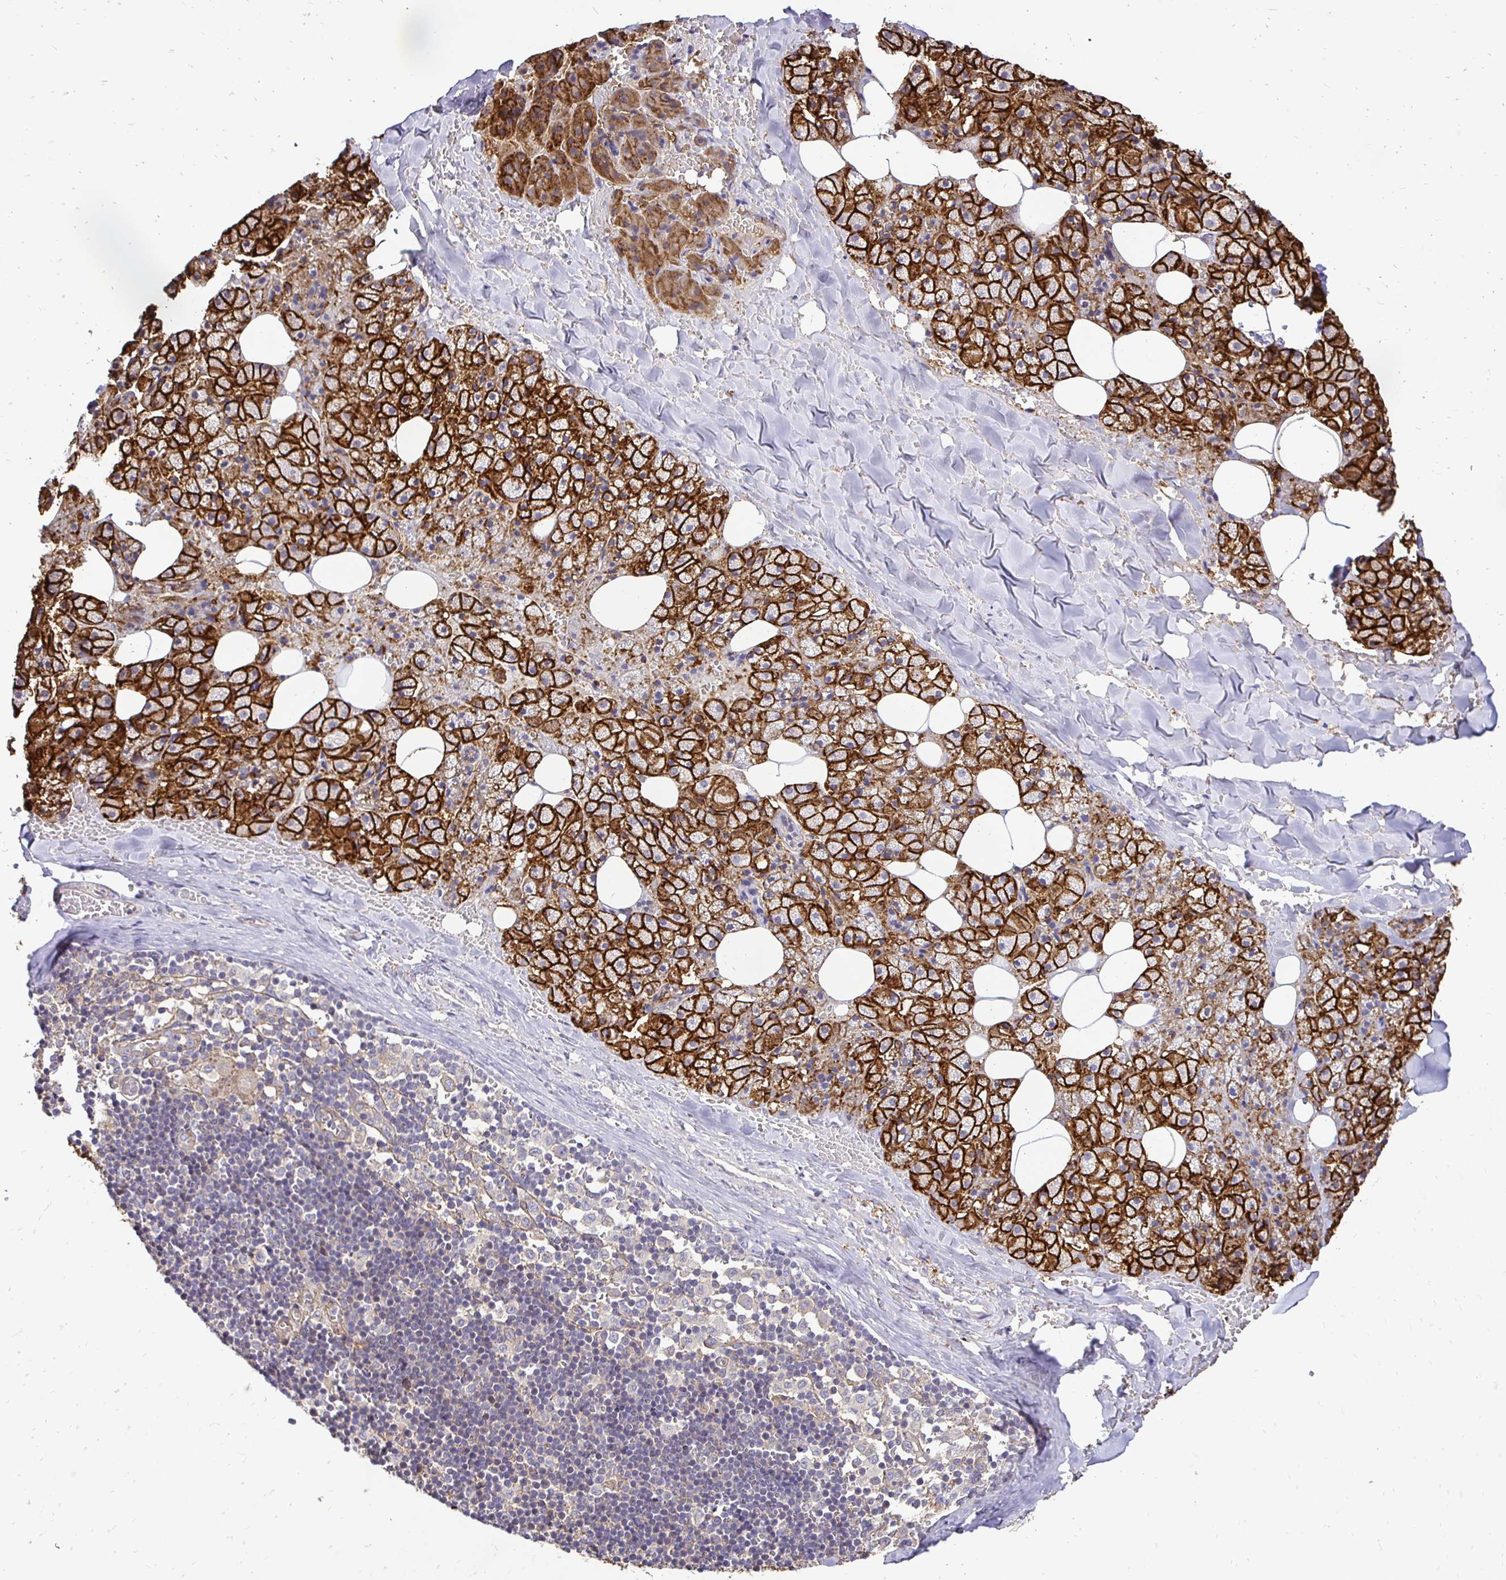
{"staining": {"intensity": "strong", "quantity": ">75%", "location": "cytoplasmic/membranous"}, "tissue": "salivary gland", "cell_type": "Glandular cells", "image_type": "normal", "snomed": [{"axis": "morphology", "description": "Normal tissue, NOS"}, {"axis": "topography", "description": "Salivary gland"}, {"axis": "topography", "description": "Peripheral nerve tissue"}], "caption": "Protein staining exhibits strong cytoplasmic/membranous positivity in about >75% of glandular cells in benign salivary gland.", "gene": "SLC9A1", "patient": {"sex": "male", "age": 38}}